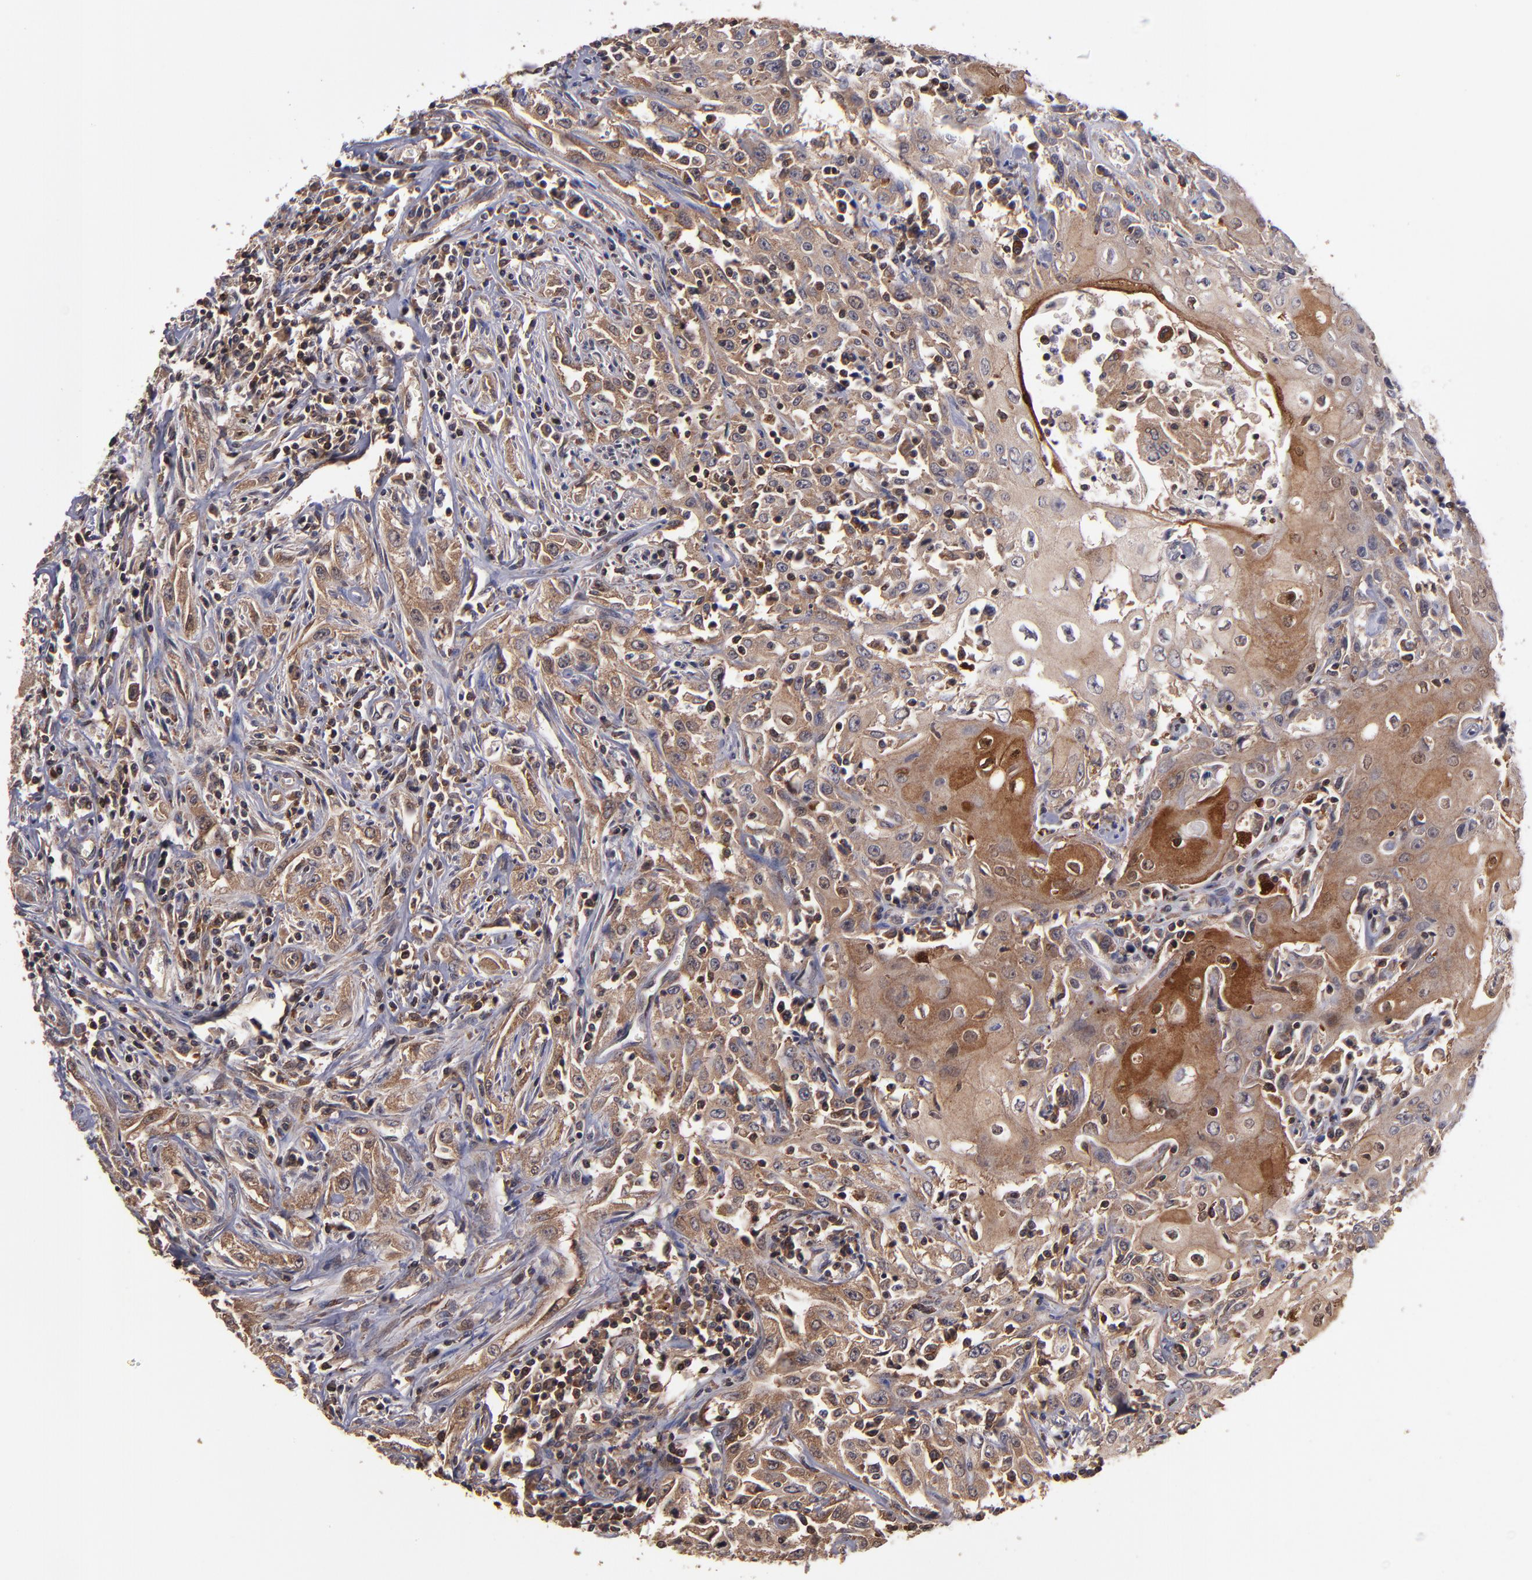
{"staining": {"intensity": "strong", "quantity": ">75%", "location": "cytoplasmic/membranous"}, "tissue": "head and neck cancer", "cell_type": "Tumor cells", "image_type": "cancer", "snomed": [{"axis": "morphology", "description": "Squamous cell carcinoma, NOS"}, {"axis": "topography", "description": "Oral tissue"}, {"axis": "topography", "description": "Head-Neck"}], "caption": "Head and neck squamous cell carcinoma stained for a protein reveals strong cytoplasmic/membranous positivity in tumor cells.", "gene": "NF2", "patient": {"sex": "female", "age": 76}}